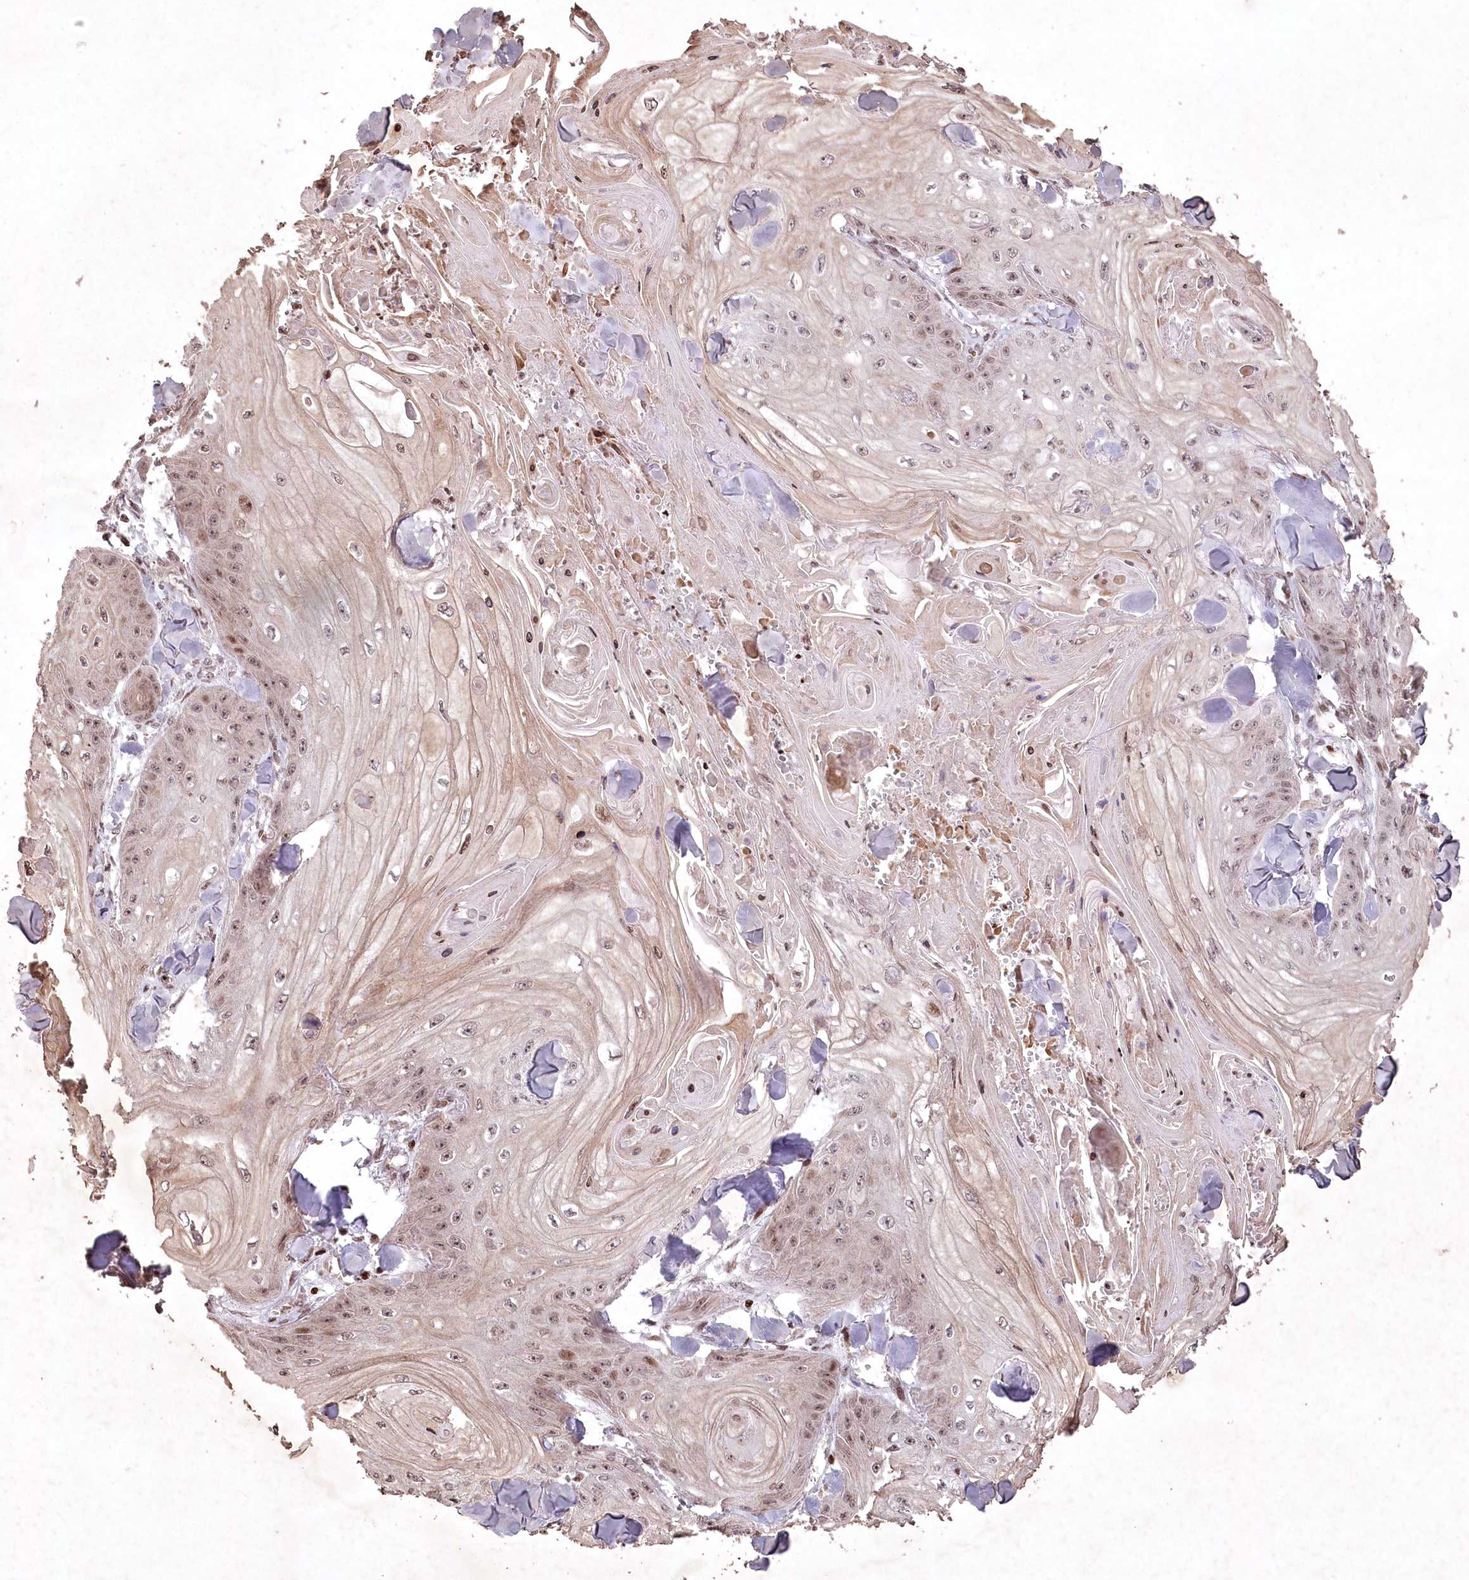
{"staining": {"intensity": "moderate", "quantity": ">75%", "location": "nuclear"}, "tissue": "skin cancer", "cell_type": "Tumor cells", "image_type": "cancer", "snomed": [{"axis": "morphology", "description": "Squamous cell carcinoma, NOS"}, {"axis": "topography", "description": "Skin"}], "caption": "IHC (DAB) staining of human squamous cell carcinoma (skin) displays moderate nuclear protein expression in approximately >75% of tumor cells.", "gene": "CCSER2", "patient": {"sex": "male", "age": 74}}